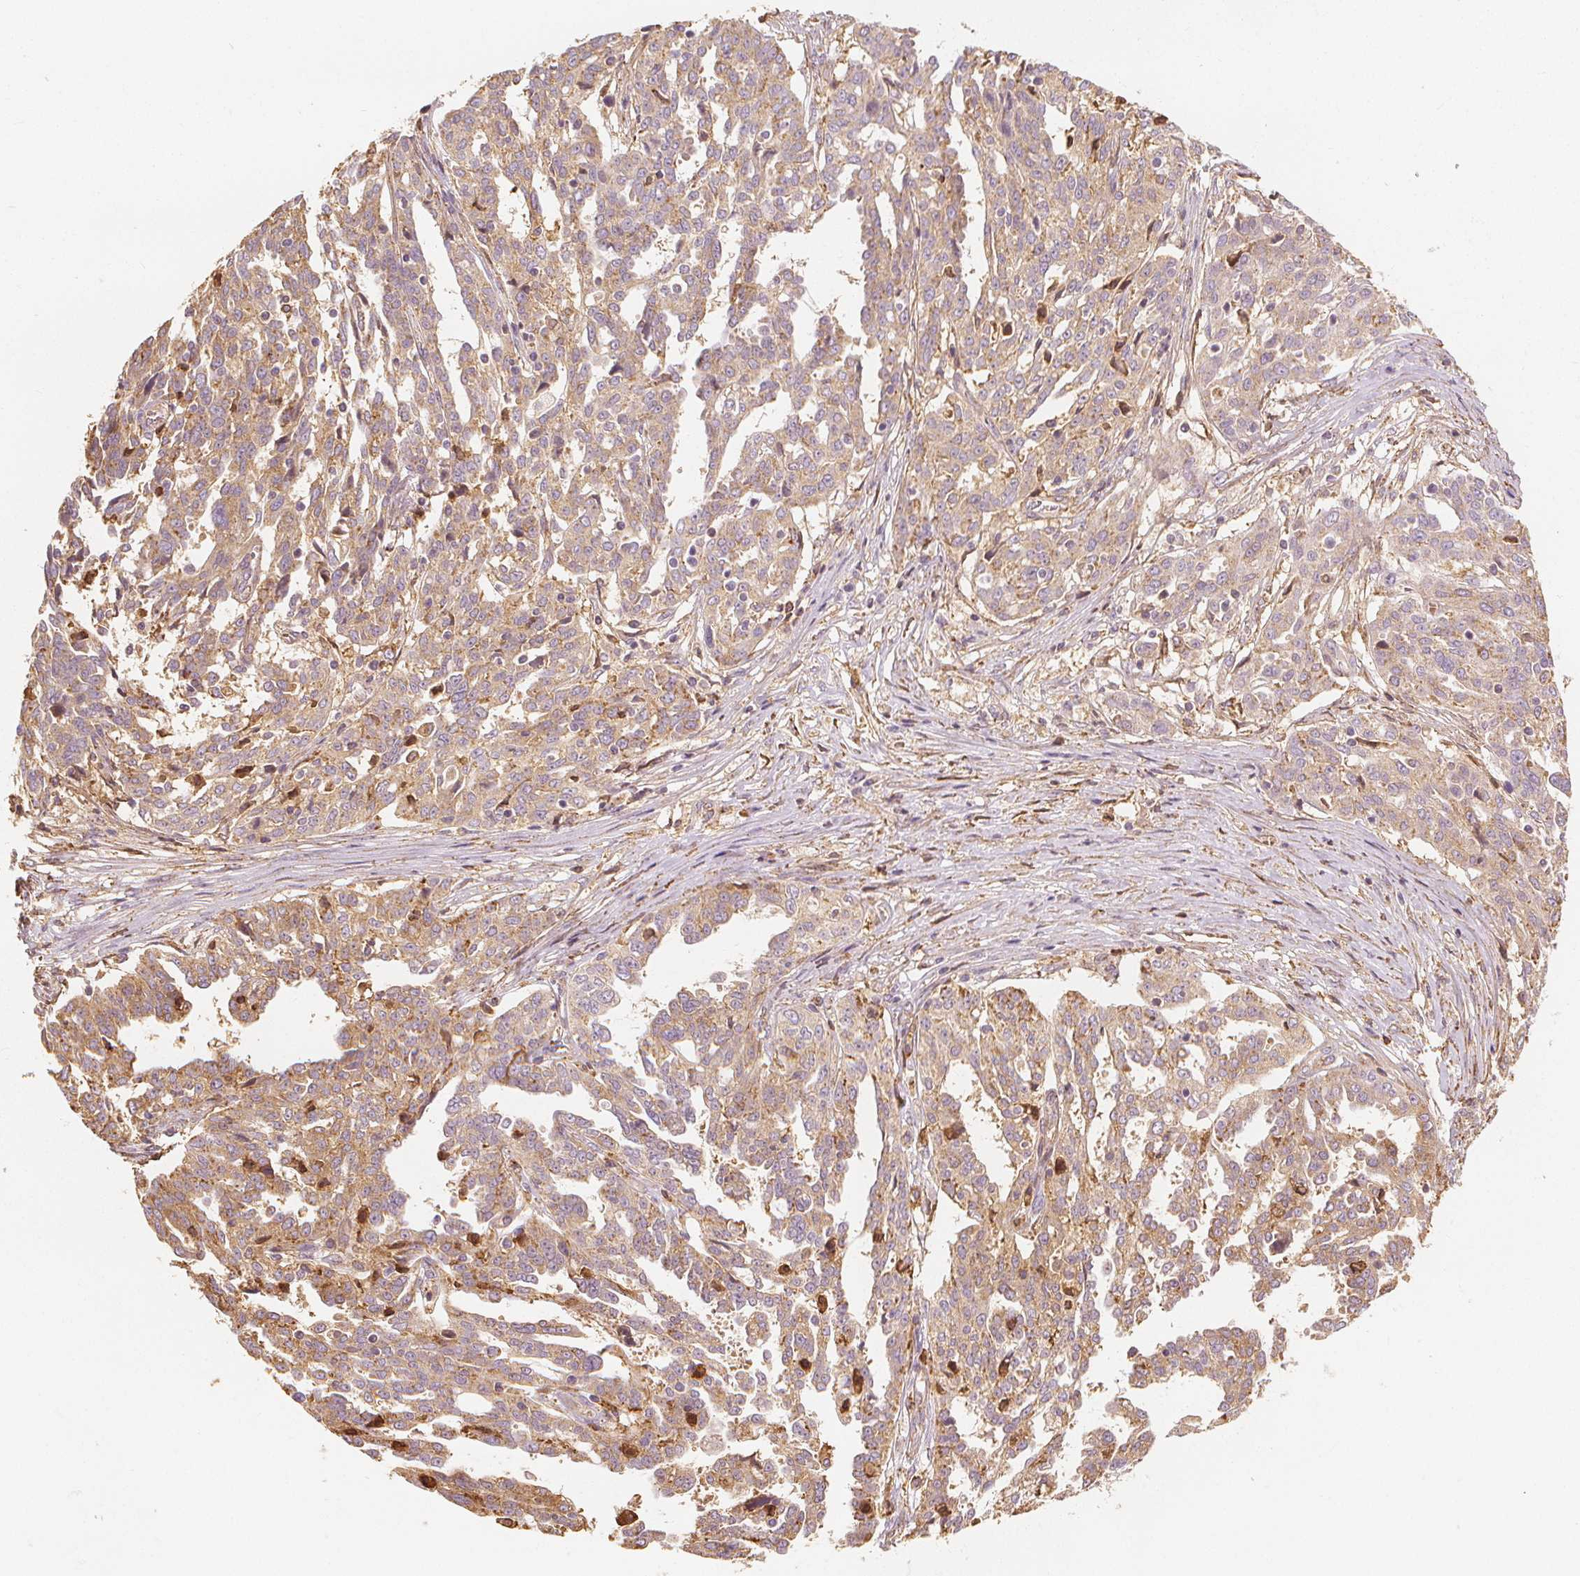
{"staining": {"intensity": "weak", "quantity": ">75%", "location": "cytoplasmic/membranous"}, "tissue": "ovarian cancer", "cell_type": "Tumor cells", "image_type": "cancer", "snomed": [{"axis": "morphology", "description": "Cystadenocarcinoma, serous, NOS"}, {"axis": "topography", "description": "Ovary"}], "caption": "A micrograph of human ovarian cancer stained for a protein shows weak cytoplasmic/membranous brown staining in tumor cells. (DAB = brown stain, brightfield microscopy at high magnification).", "gene": "ARHGAP26", "patient": {"sex": "female", "age": 67}}